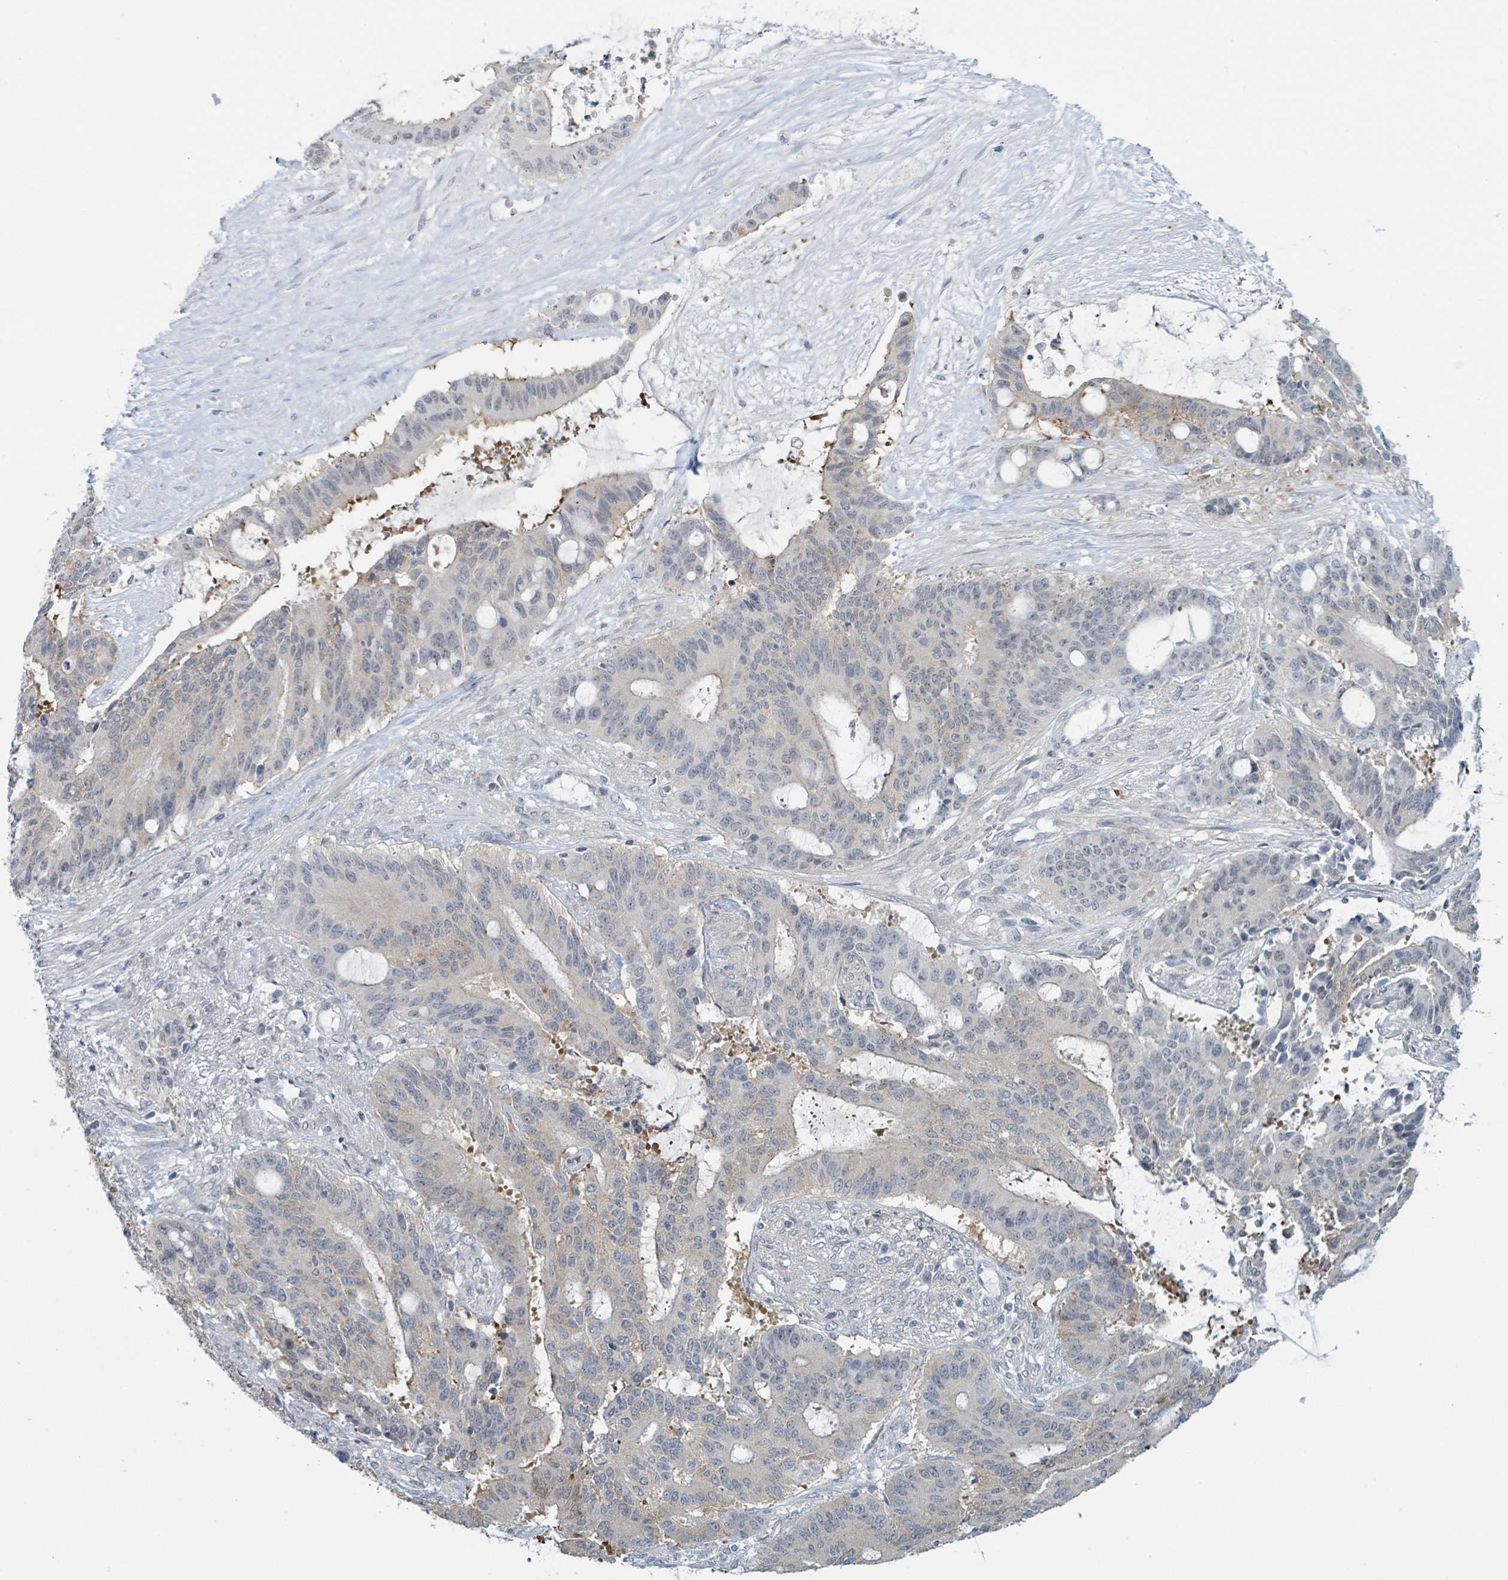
{"staining": {"intensity": "negative", "quantity": "none", "location": "none"}, "tissue": "liver cancer", "cell_type": "Tumor cells", "image_type": "cancer", "snomed": [{"axis": "morphology", "description": "Normal tissue, NOS"}, {"axis": "morphology", "description": "Cholangiocarcinoma"}, {"axis": "topography", "description": "Liver"}, {"axis": "topography", "description": "Peripheral nerve tissue"}], "caption": "Tumor cells are negative for brown protein staining in liver cholangiocarcinoma.", "gene": "ANKRD55", "patient": {"sex": "female", "age": 73}}